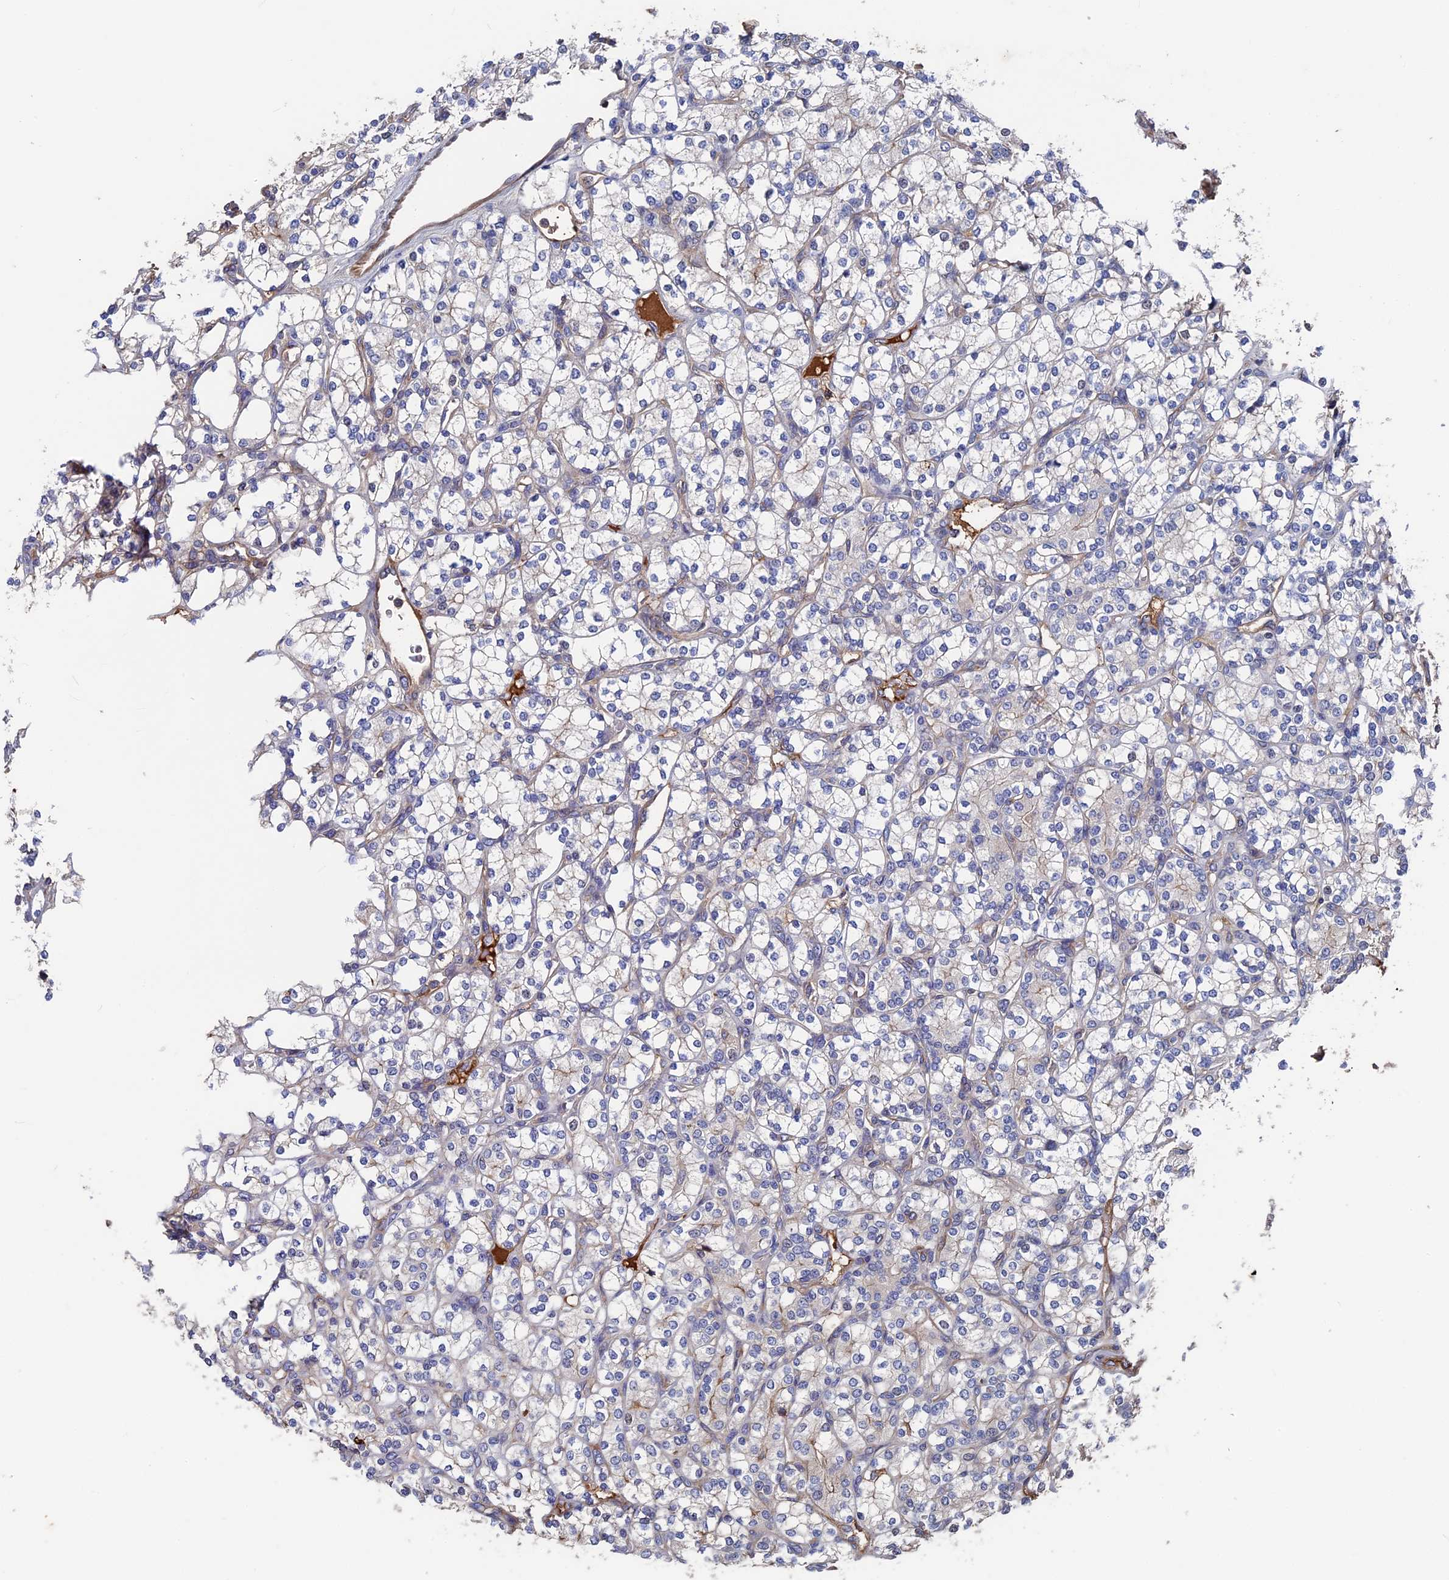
{"staining": {"intensity": "negative", "quantity": "none", "location": "none"}, "tissue": "renal cancer", "cell_type": "Tumor cells", "image_type": "cancer", "snomed": [{"axis": "morphology", "description": "Adenocarcinoma, NOS"}, {"axis": "topography", "description": "Kidney"}], "caption": "Tumor cells are negative for brown protein staining in renal cancer (adenocarcinoma). Brightfield microscopy of immunohistochemistry (IHC) stained with DAB (brown) and hematoxylin (blue), captured at high magnification.", "gene": "RPUSD1", "patient": {"sex": "male", "age": 77}}